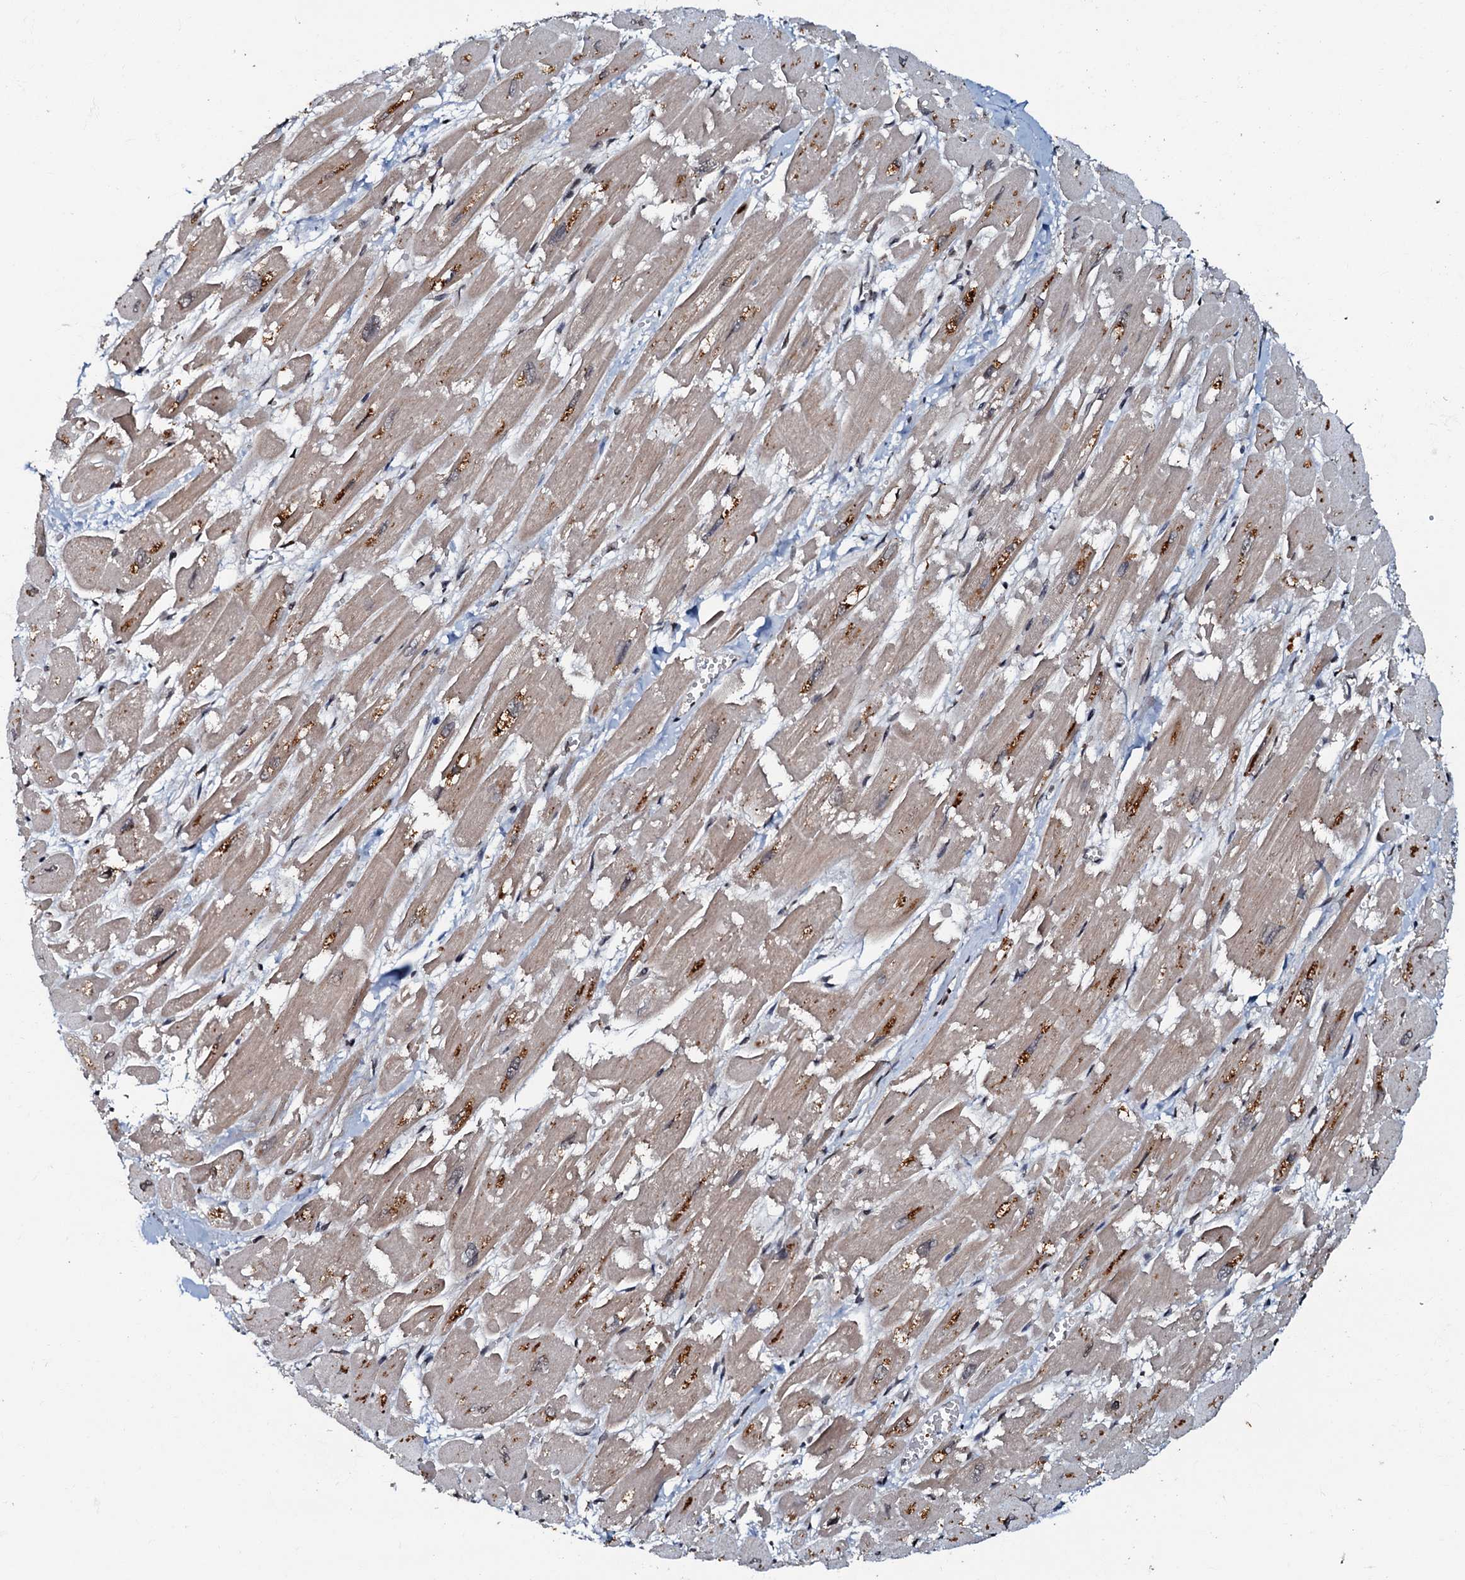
{"staining": {"intensity": "negative", "quantity": "none", "location": "none"}, "tissue": "heart muscle", "cell_type": "Cardiomyocytes", "image_type": "normal", "snomed": [{"axis": "morphology", "description": "Normal tissue, NOS"}, {"axis": "topography", "description": "Heart"}], "caption": "Immunohistochemistry (IHC) image of normal human heart muscle stained for a protein (brown), which displays no positivity in cardiomyocytes.", "gene": "C18orf32", "patient": {"sex": "male", "age": 54}}